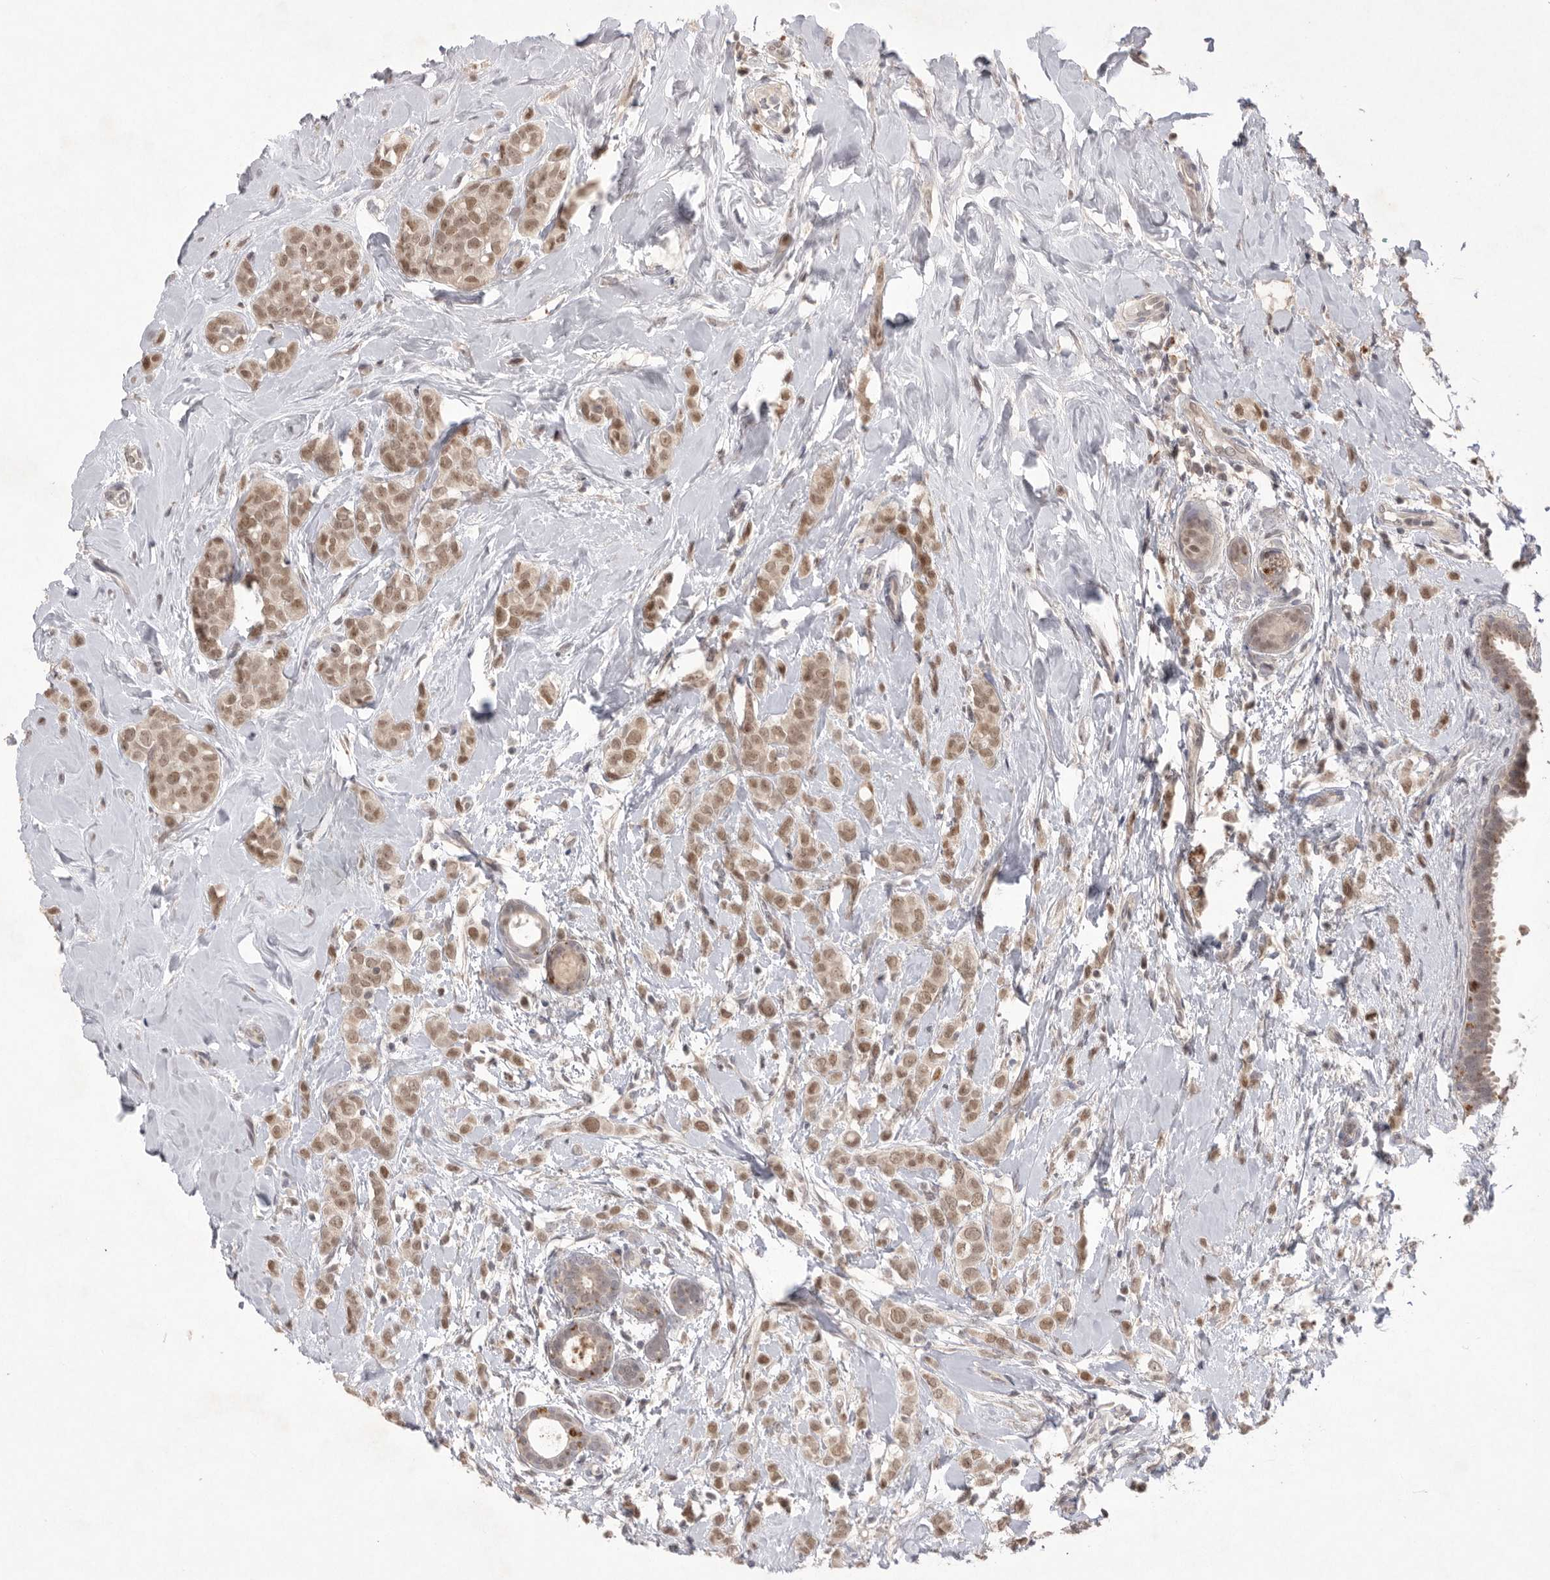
{"staining": {"intensity": "moderate", "quantity": ">75%", "location": "cytoplasmic/membranous,nuclear"}, "tissue": "breast cancer", "cell_type": "Tumor cells", "image_type": "cancer", "snomed": [{"axis": "morphology", "description": "Lobular carcinoma"}, {"axis": "topography", "description": "Breast"}], "caption": "Brown immunohistochemical staining in human breast cancer exhibits moderate cytoplasmic/membranous and nuclear expression in approximately >75% of tumor cells. (IHC, brightfield microscopy, high magnification).", "gene": "HUS1", "patient": {"sex": "female", "age": 47}}